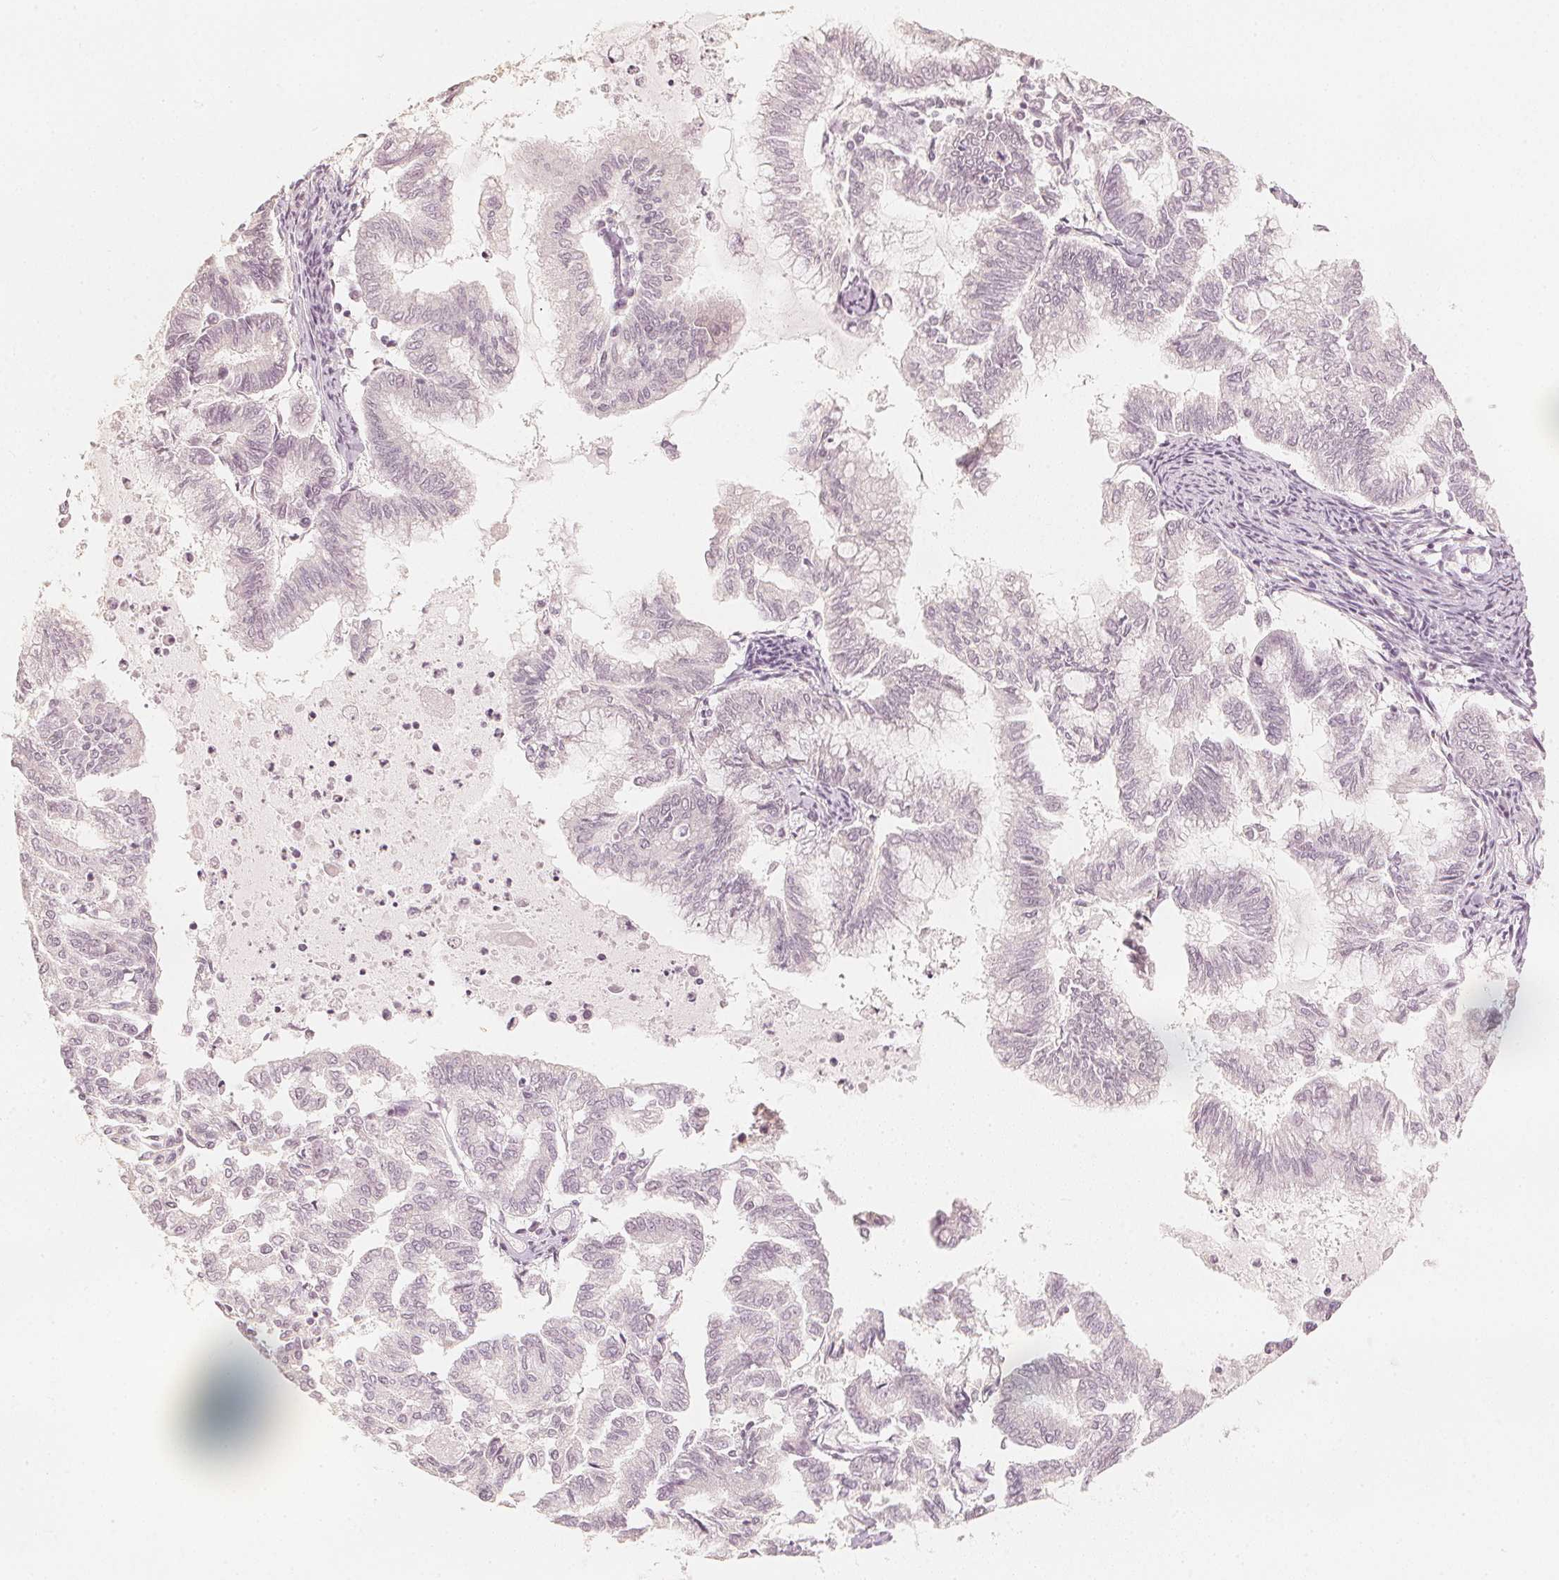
{"staining": {"intensity": "negative", "quantity": "none", "location": "none"}, "tissue": "endometrial cancer", "cell_type": "Tumor cells", "image_type": "cancer", "snomed": [{"axis": "morphology", "description": "Adenocarcinoma, NOS"}, {"axis": "topography", "description": "Endometrium"}], "caption": "There is no significant staining in tumor cells of endometrial cancer (adenocarcinoma). Brightfield microscopy of IHC stained with DAB (3,3'-diaminobenzidine) (brown) and hematoxylin (blue), captured at high magnification.", "gene": "CALB1", "patient": {"sex": "female", "age": 79}}